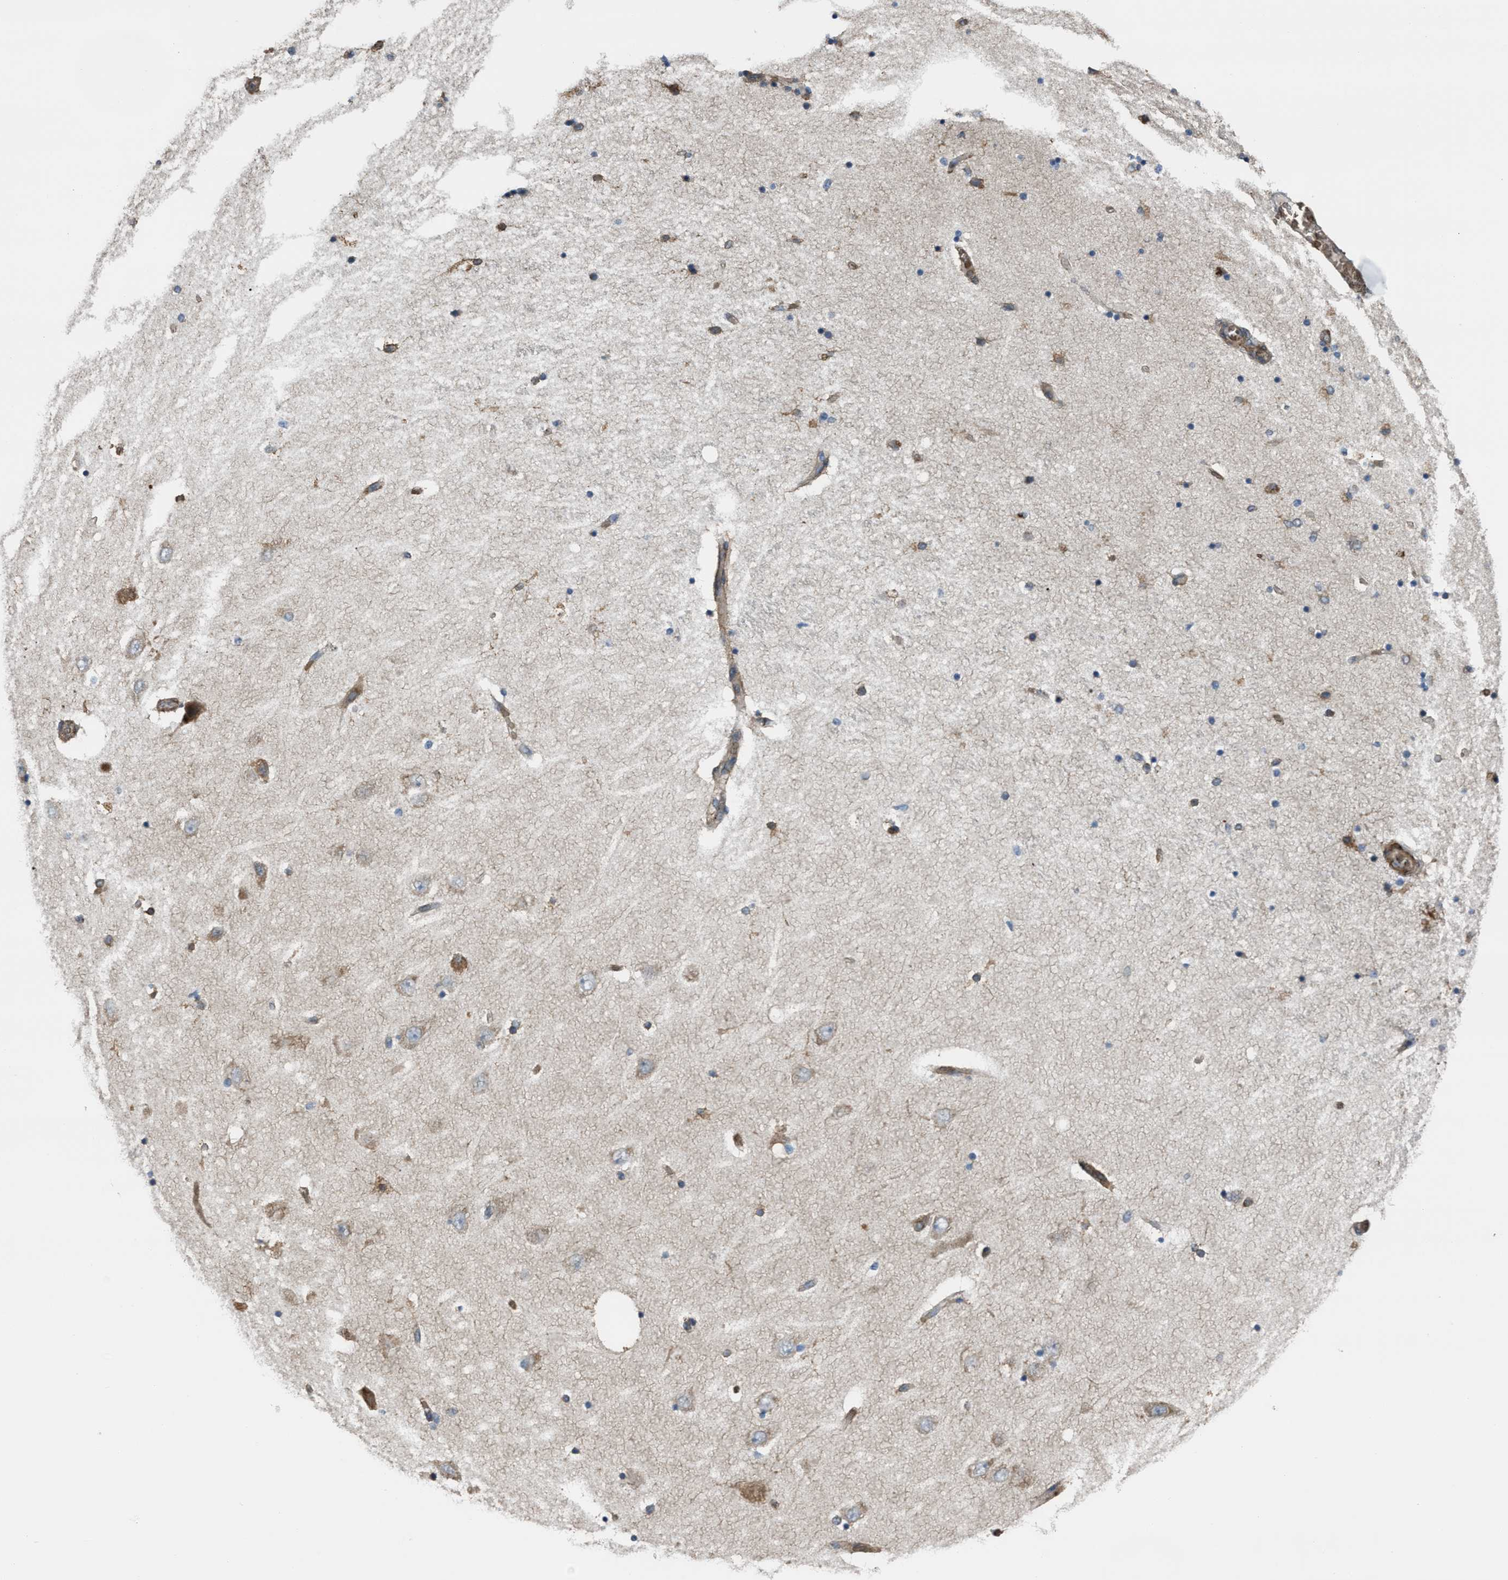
{"staining": {"intensity": "moderate", "quantity": "<25%", "location": "cytoplasmic/membranous"}, "tissue": "hippocampus", "cell_type": "Glial cells", "image_type": "normal", "snomed": [{"axis": "morphology", "description": "Normal tissue, NOS"}, {"axis": "topography", "description": "Hippocampus"}], "caption": "This micrograph exhibits immunohistochemistry staining of unremarkable hippocampus, with low moderate cytoplasmic/membranous expression in about <25% of glial cells.", "gene": "SELENOM", "patient": {"sex": "female", "age": 54}}